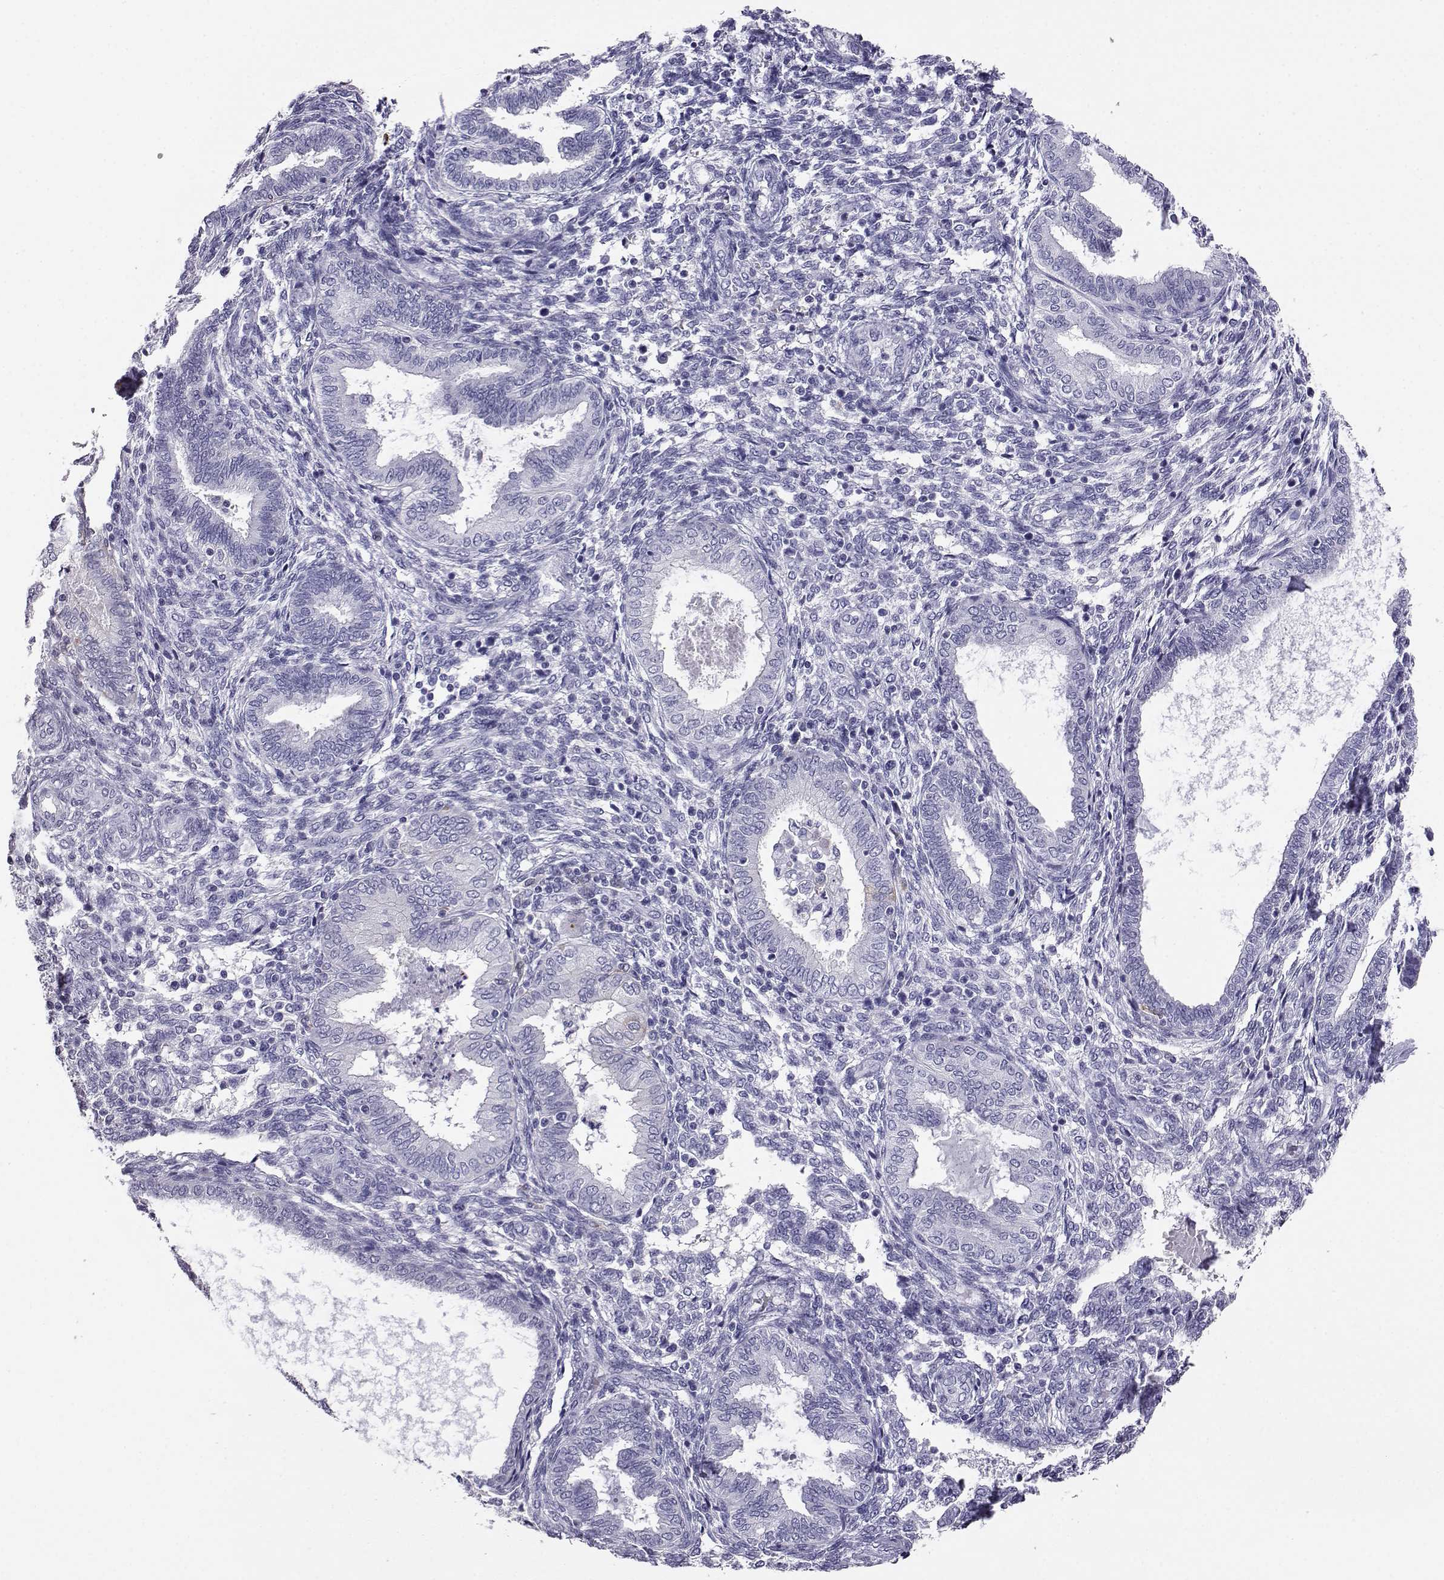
{"staining": {"intensity": "negative", "quantity": "none", "location": "none"}, "tissue": "endometrium", "cell_type": "Cells in endometrial stroma", "image_type": "normal", "snomed": [{"axis": "morphology", "description": "Normal tissue, NOS"}, {"axis": "topography", "description": "Endometrium"}], "caption": "IHC photomicrograph of benign endometrium: endometrium stained with DAB shows no significant protein expression in cells in endometrial stroma. (Stains: DAB (3,3'-diaminobenzidine) immunohistochemistry with hematoxylin counter stain, Microscopy: brightfield microscopy at high magnification).", "gene": "AKR1B1", "patient": {"sex": "female", "age": 42}}